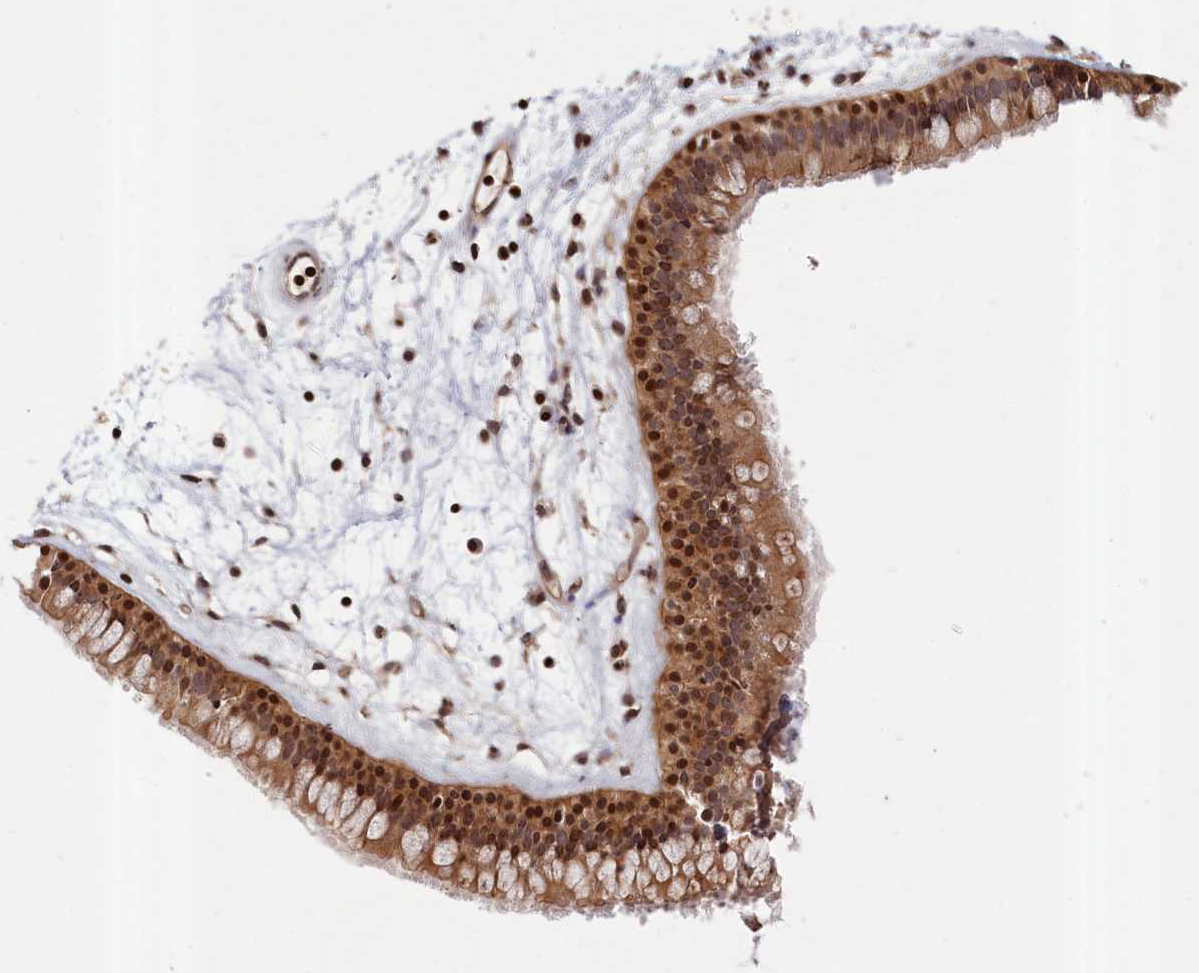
{"staining": {"intensity": "strong", "quantity": ">75%", "location": "cytoplasmic/membranous,nuclear"}, "tissue": "nasopharynx", "cell_type": "Respiratory epithelial cells", "image_type": "normal", "snomed": [{"axis": "morphology", "description": "Normal tissue, NOS"}, {"axis": "topography", "description": "Nasopharynx"}], "caption": "Nasopharynx was stained to show a protein in brown. There is high levels of strong cytoplasmic/membranous,nuclear expression in about >75% of respiratory epithelial cells. The staining is performed using DAB brown chromogen to label protein expression. The nuclei are counter-stained blue using hematoxylin.", "gene": "CEP44", "patient": {"sex": "male", "age": 82}}